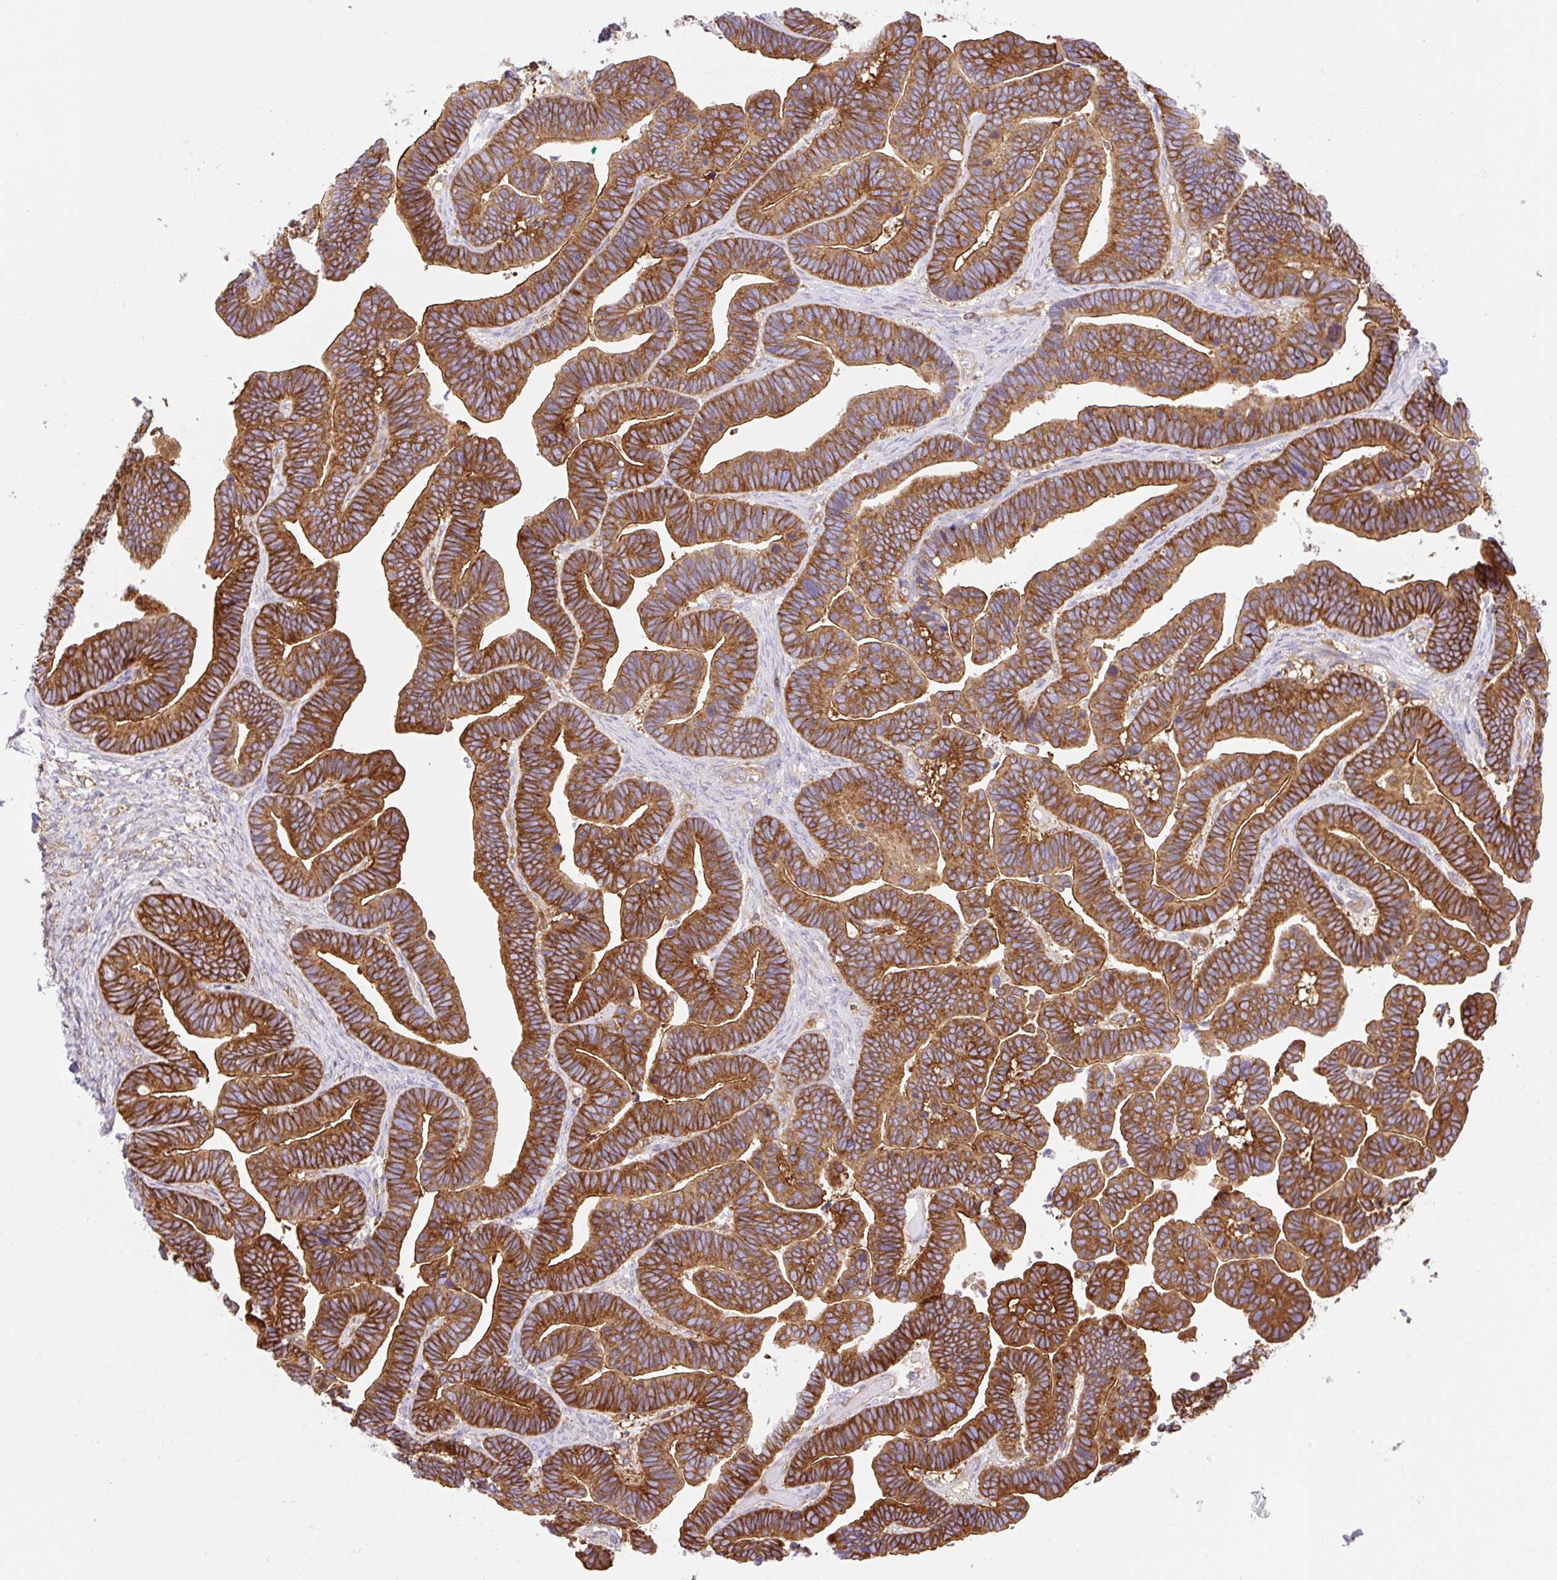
{"staining": {"intensity": "strong", "quantity": ">75%", "location": "cytoplasmic/membranous"}, "tissue": "ovarian cancer", "cell_type": "Tumor cells", "image_type": "cancer", "snomed": [{"axis": "morphology", "description": "Cystadenocarcinoma, serous, NOS"}, {"axis": "topography", "description": "Ovary"}], "caption": "Ovarian cancer (serous cystadenocarcinoma) tissue reveals strong cytoplasmic/membranous positivity in approximately >75% of tumor cells, visualized by immunohistochemistry.", "gene": "DNM2", "patient": {"sex": "female", "age": 56}}